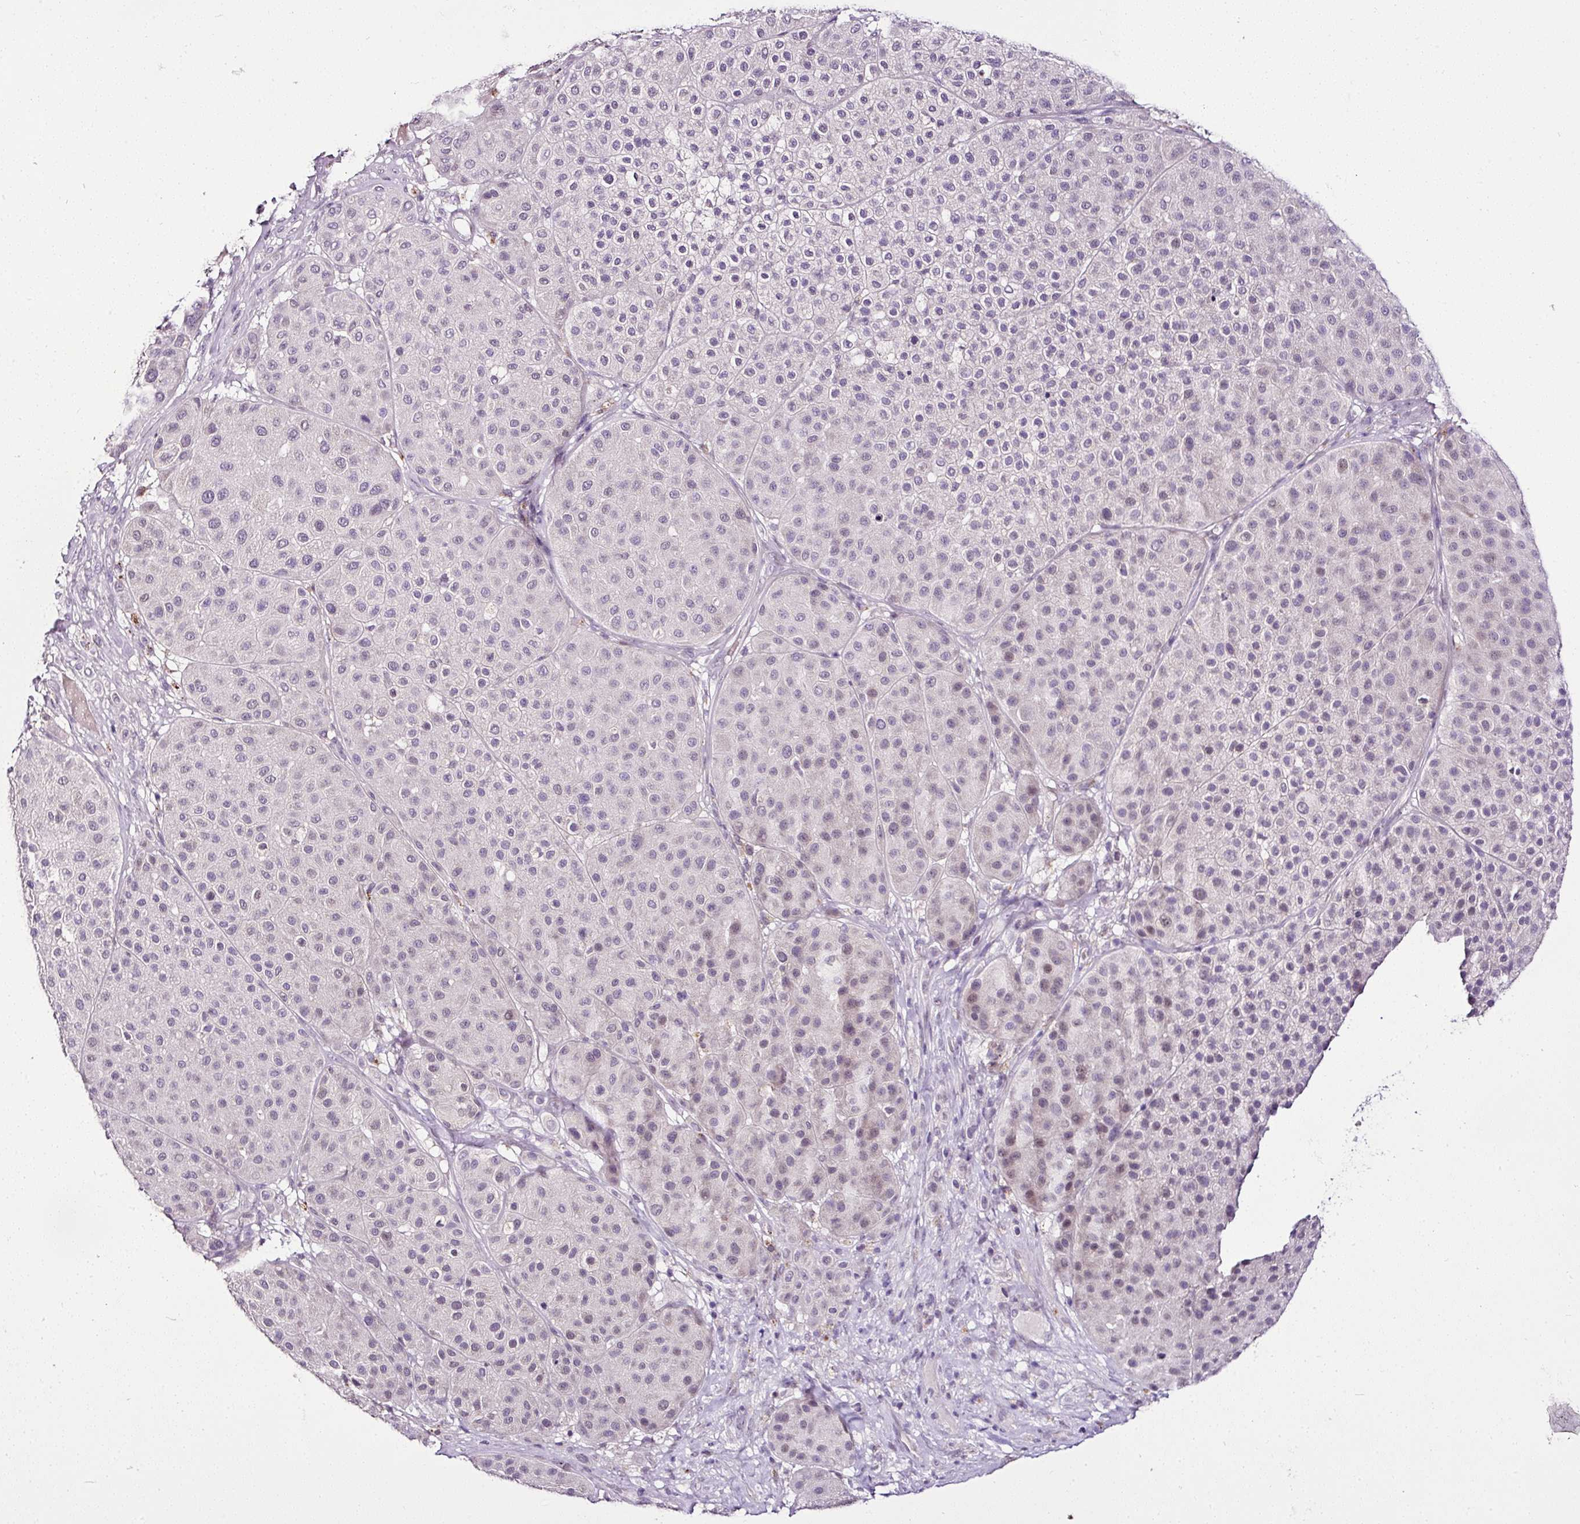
{"staining": {"intensity": "negative", "quantity": "none", "location": "none"}, "tissue": "melanoma", "cell_type": "Tumor cells", "image_type": "cancer", "snomed": [{"axis": "morphology", "description": "Malignant melanoma, Metastatic site"}, {"axis": "topography", "description": "Smooth muscle"}], "caption": "Immunohistochemical staining of human melanoma displays no significant expression in tumor cells.", "gene": "ESR1", "patient": {"sex": "male", "age": 41}}